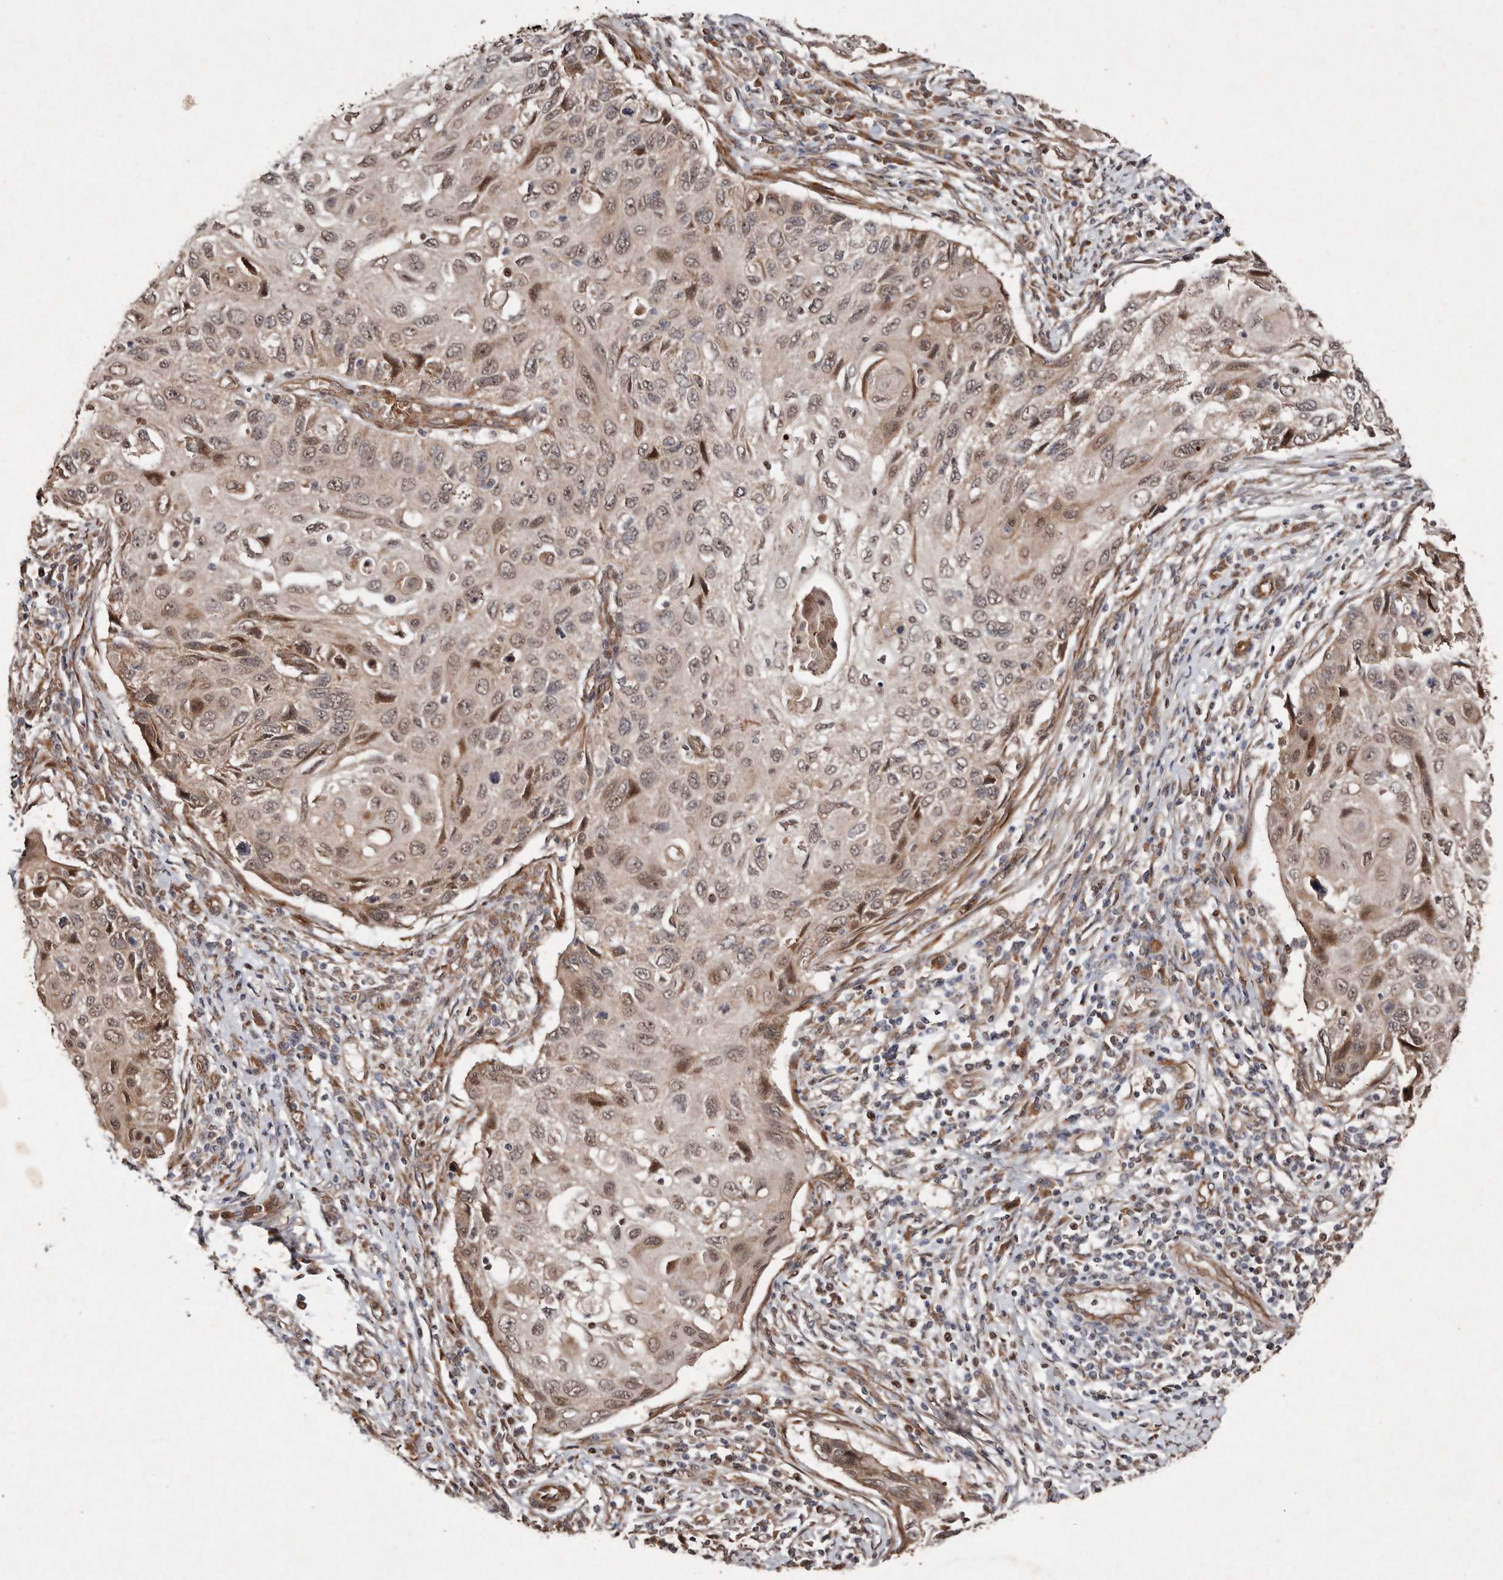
{"staining": {"intensity": "weak", "quantity": "25%-75%", "location": "cytoplasmic/membranous,nuclear"}, "tissue": "cervical cancer", "cell_type": "Tumor cells", "image_type": "cancer", "snomed": [{"axis": "morphology", "description": "Squamous cell carcinoma, NOS"}, {"axis": "topography", "description": "Cervix"}], "caption": "This histopathology image shows IHC staining of human cervical cancer, with low weak cytoplasmic/membranous and nuclear expression in about 25%-75% of tumor cells.", "gene": "DIP2C", "patient": {"sex": "female", "age": 70}}